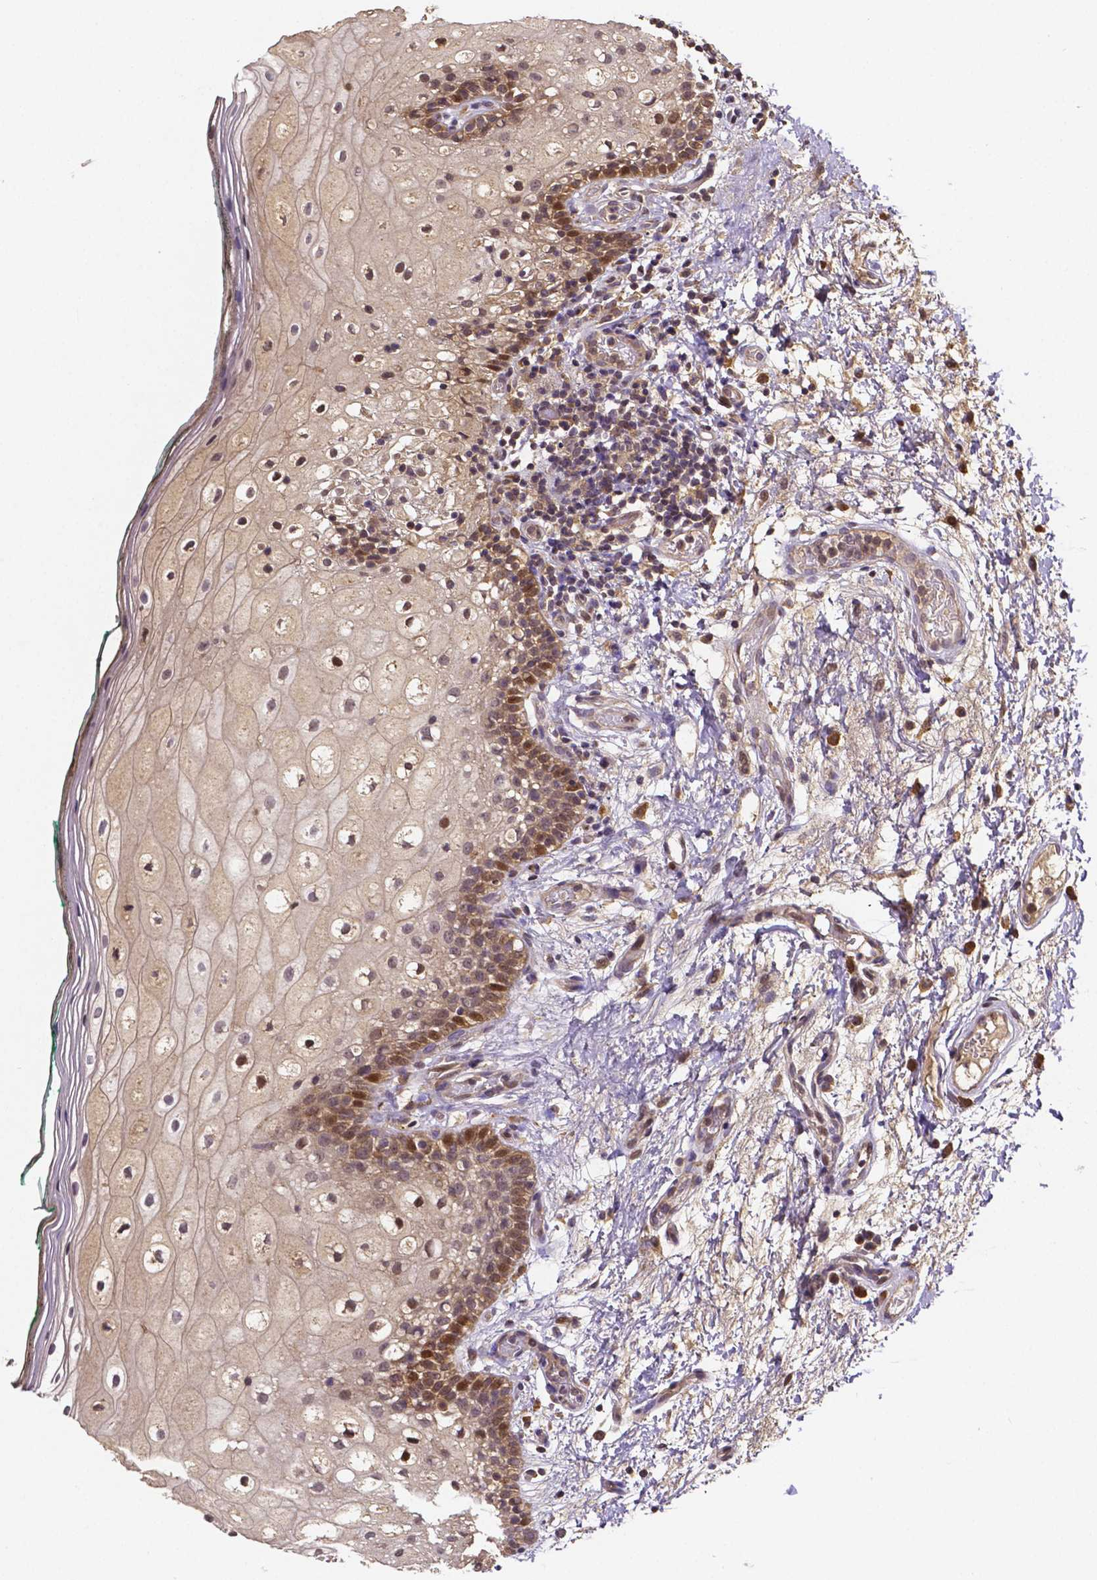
{"staining": {"intensity": "moderate", "quantity": "<25%", "location": "cytoplasmic/membranous"}, "tissue": "oral mucosa", "cell_type": "Squamous epithelial cells", "image_type": "normal", "snomed": [{"axis": "morphology", "description": "Normal tissue, NOS"}, {"axis": "topography", "description": "Oral tissue"}], "caption": "Immunohistochemistry histopathology image of normal oral mucosa stained for a protein (brown), which reveals low levels of moderate cytoplasmic/membranous positivity in approximately <25% of squamous epithelial cells.", "gene": "RNF123", "patient": {"sex": "female", "age": 83}}